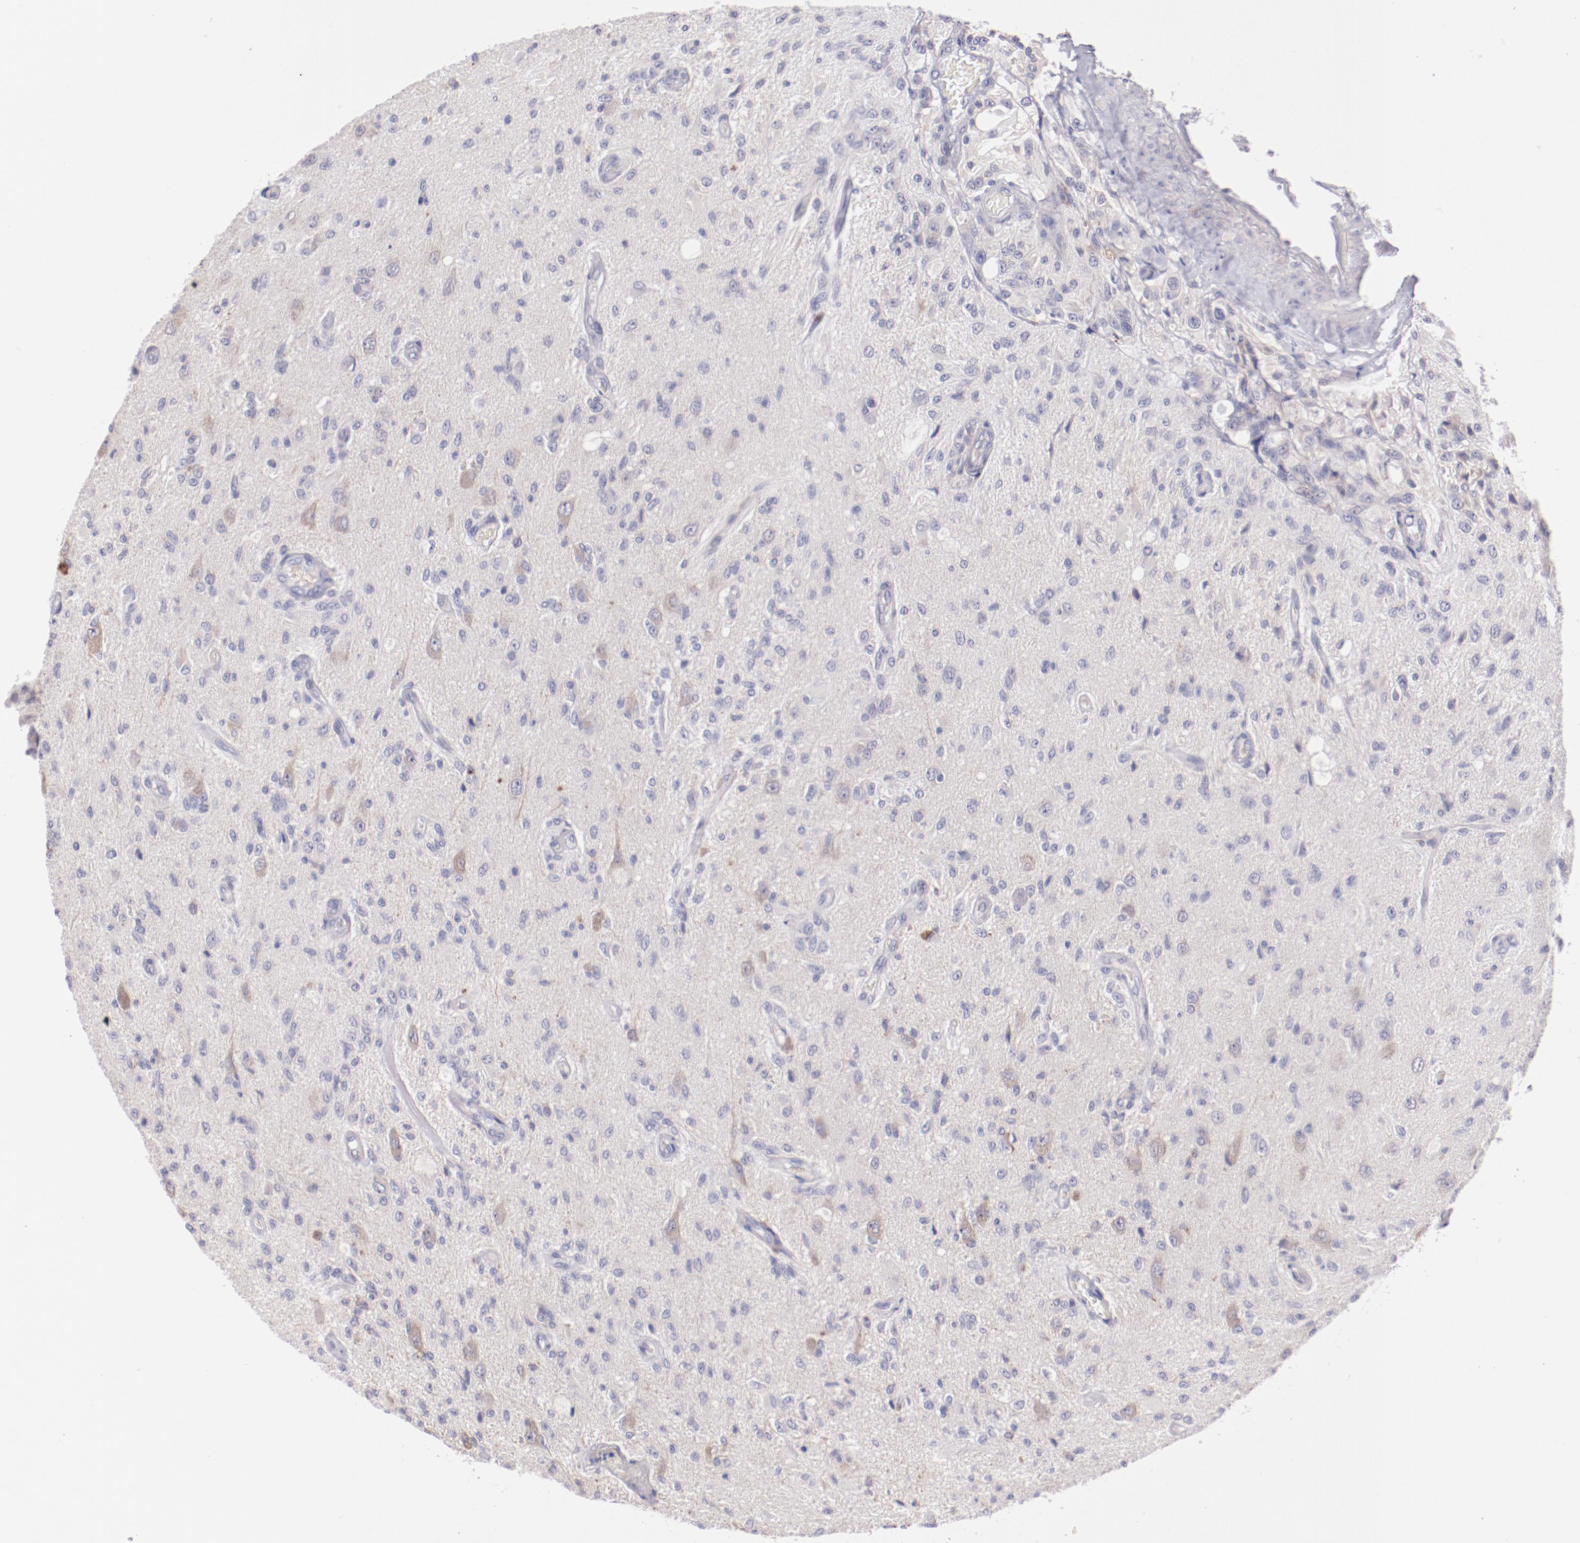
{"staining": {"intensity": "negative", "quantity": "none", "location": "none"}, "tissue": "glioma", "cell_type": "Tumor cells", "image_type": "cancer", "snomed": [{"axis": "morphology", "description": "Normal tissue, NOS"}, {"axis": "morphology", "description": "Glioma, malignant, High grade"}, {"axis": "topography", "description": "Cerebral cortex"}], "caption": "Histopathology image shows no protein expression in tumor cells of malignant high-grade glioma tissue.", "gene": "TRAF3", "patient": {"sex": "male", "age": 77}}